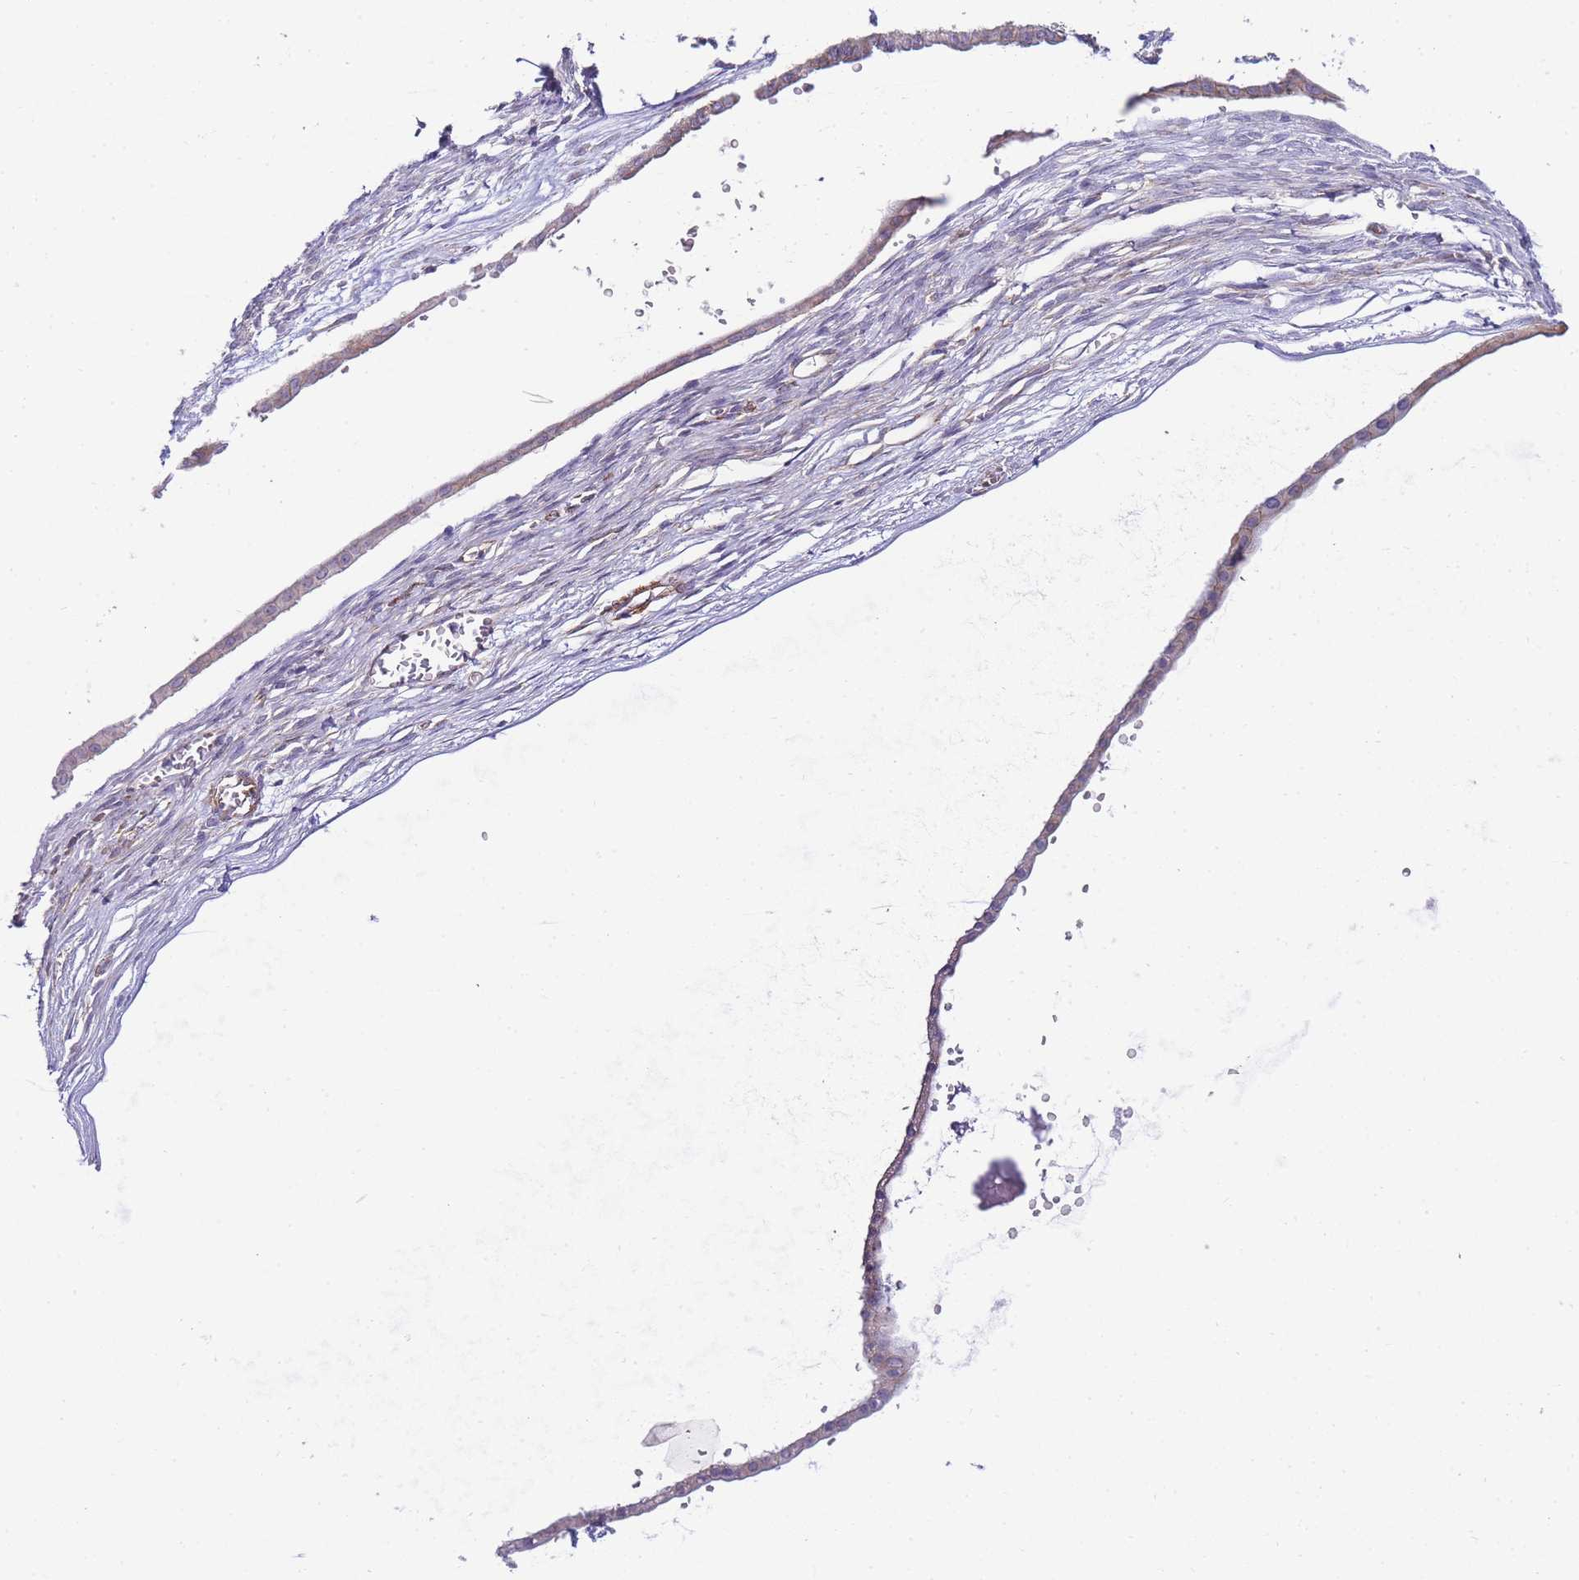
{"staining": {"intensity": "weak", "quantity": "25%-75%", "location": "cytoplasmic/membranous"}, "tissue": "ovarian cancer", "cell_type": "Tumor cells", "image_type": "cancer", "snomed": [{"axis": "morphology", "description": "Cystadenocarcinoma, mucinous, NOS"}, {"axis": "topography", "description": "Ovary"}], "caption": "Protein staining by immunohistochemistry (IHC) reveals weak cytoplasmic/membranous positivity in approximately 25%-75% of tumor cells in ovarian cancer.", "gene": "PDCD7", "patient": {"sex": "female", "age": 73}}